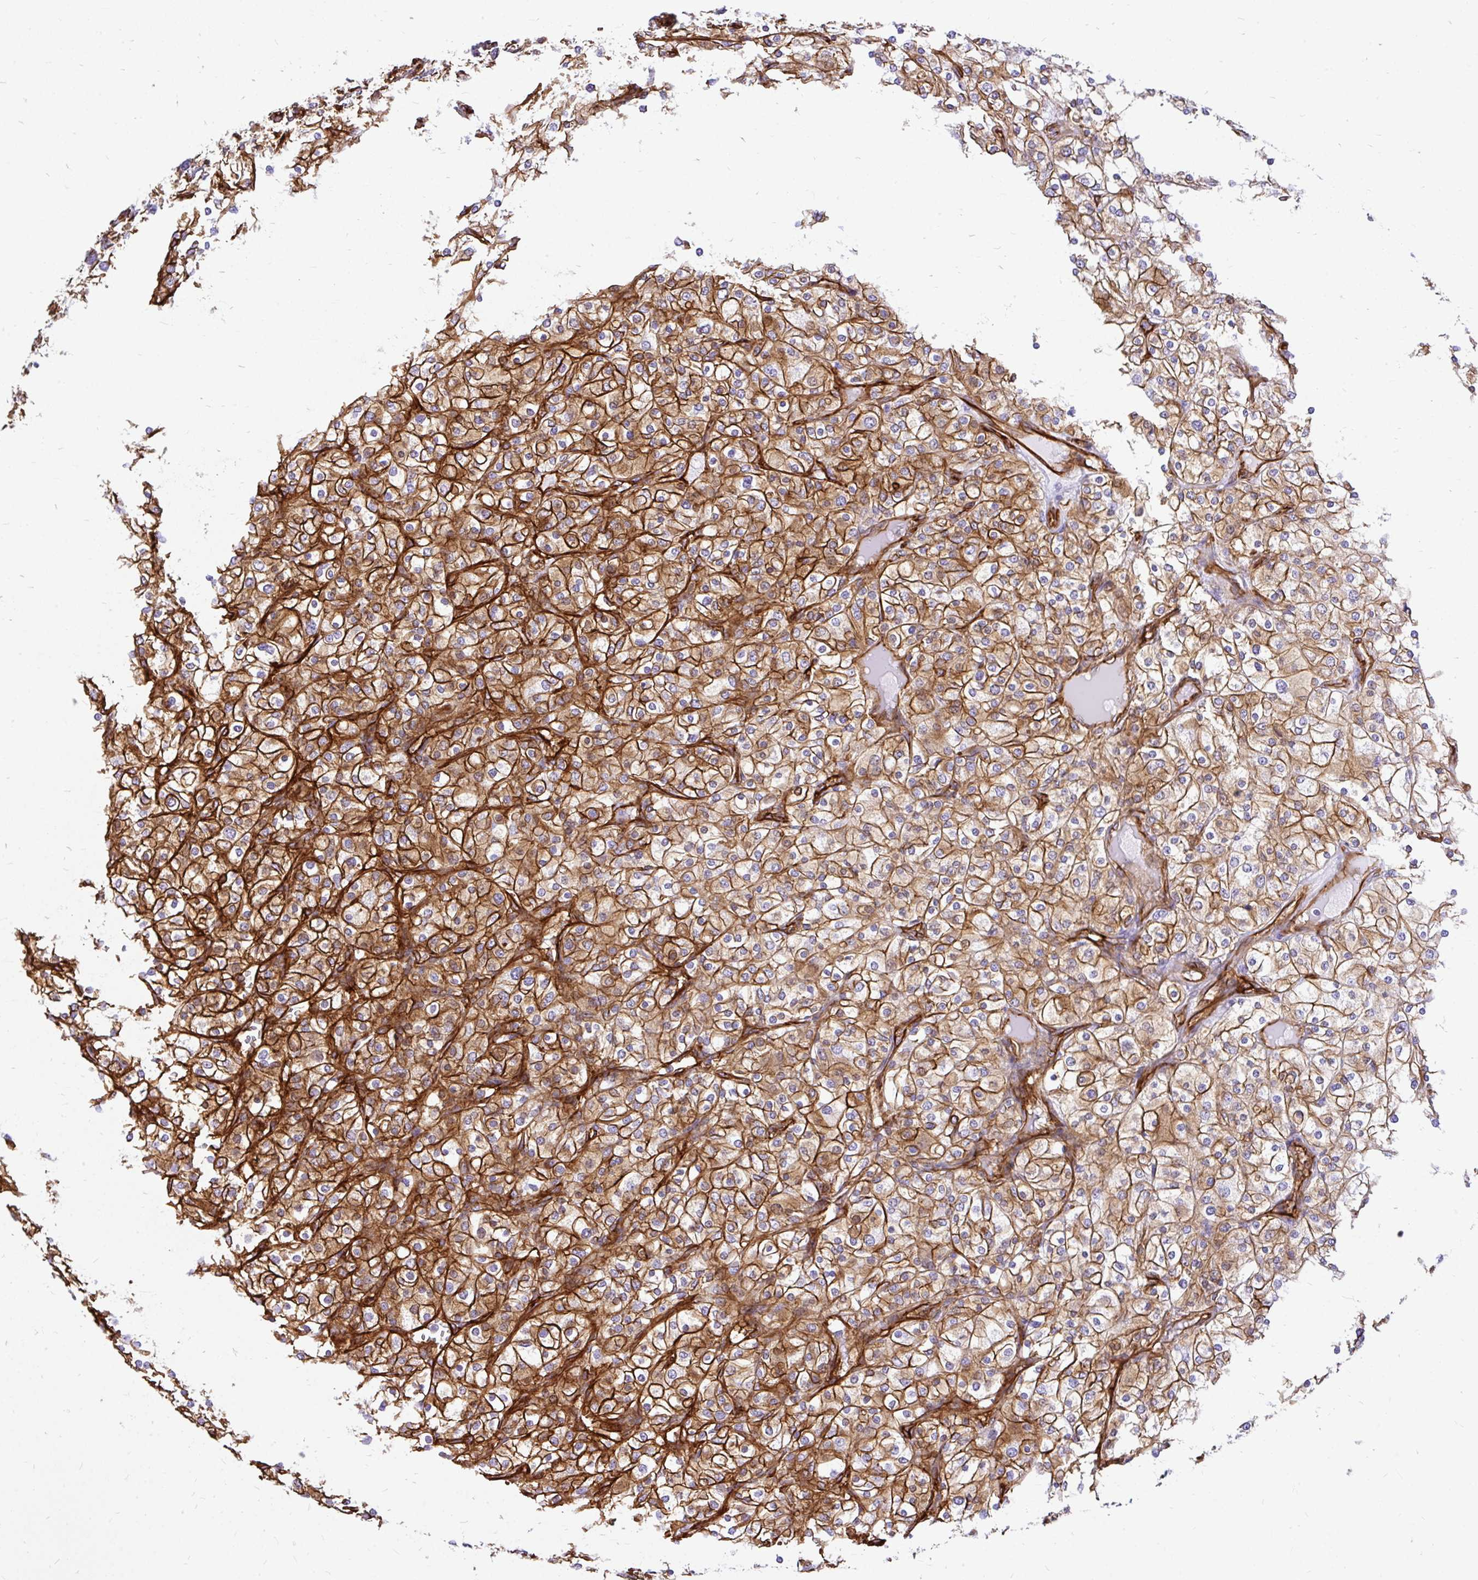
{"staining": {"intensity": "moderate", "quantity": ">75%", "location": "cytoplasmic/membranous"}, "tissue": "renal cancer", "cell_type": "Tumor cells", "image_type": "cancer", "snomed": [{"axis": "morphology", "description": "Adenocarcinoma, NOS"}, {"axis": "topography", "description": "Kidney"}], "caption": "Brown immunohistochemical staining in human renal cancer exhibits moderate cytoplasmic/membranous positivity in about >75% of tumor cells. The staining is performed using DAB brown chromogen to label protein expression. The nuclei are counter-stained blue using hematoxylin.", "gene": "MAP1LC3B", "patient": {"sex": "male", "age": 80}}